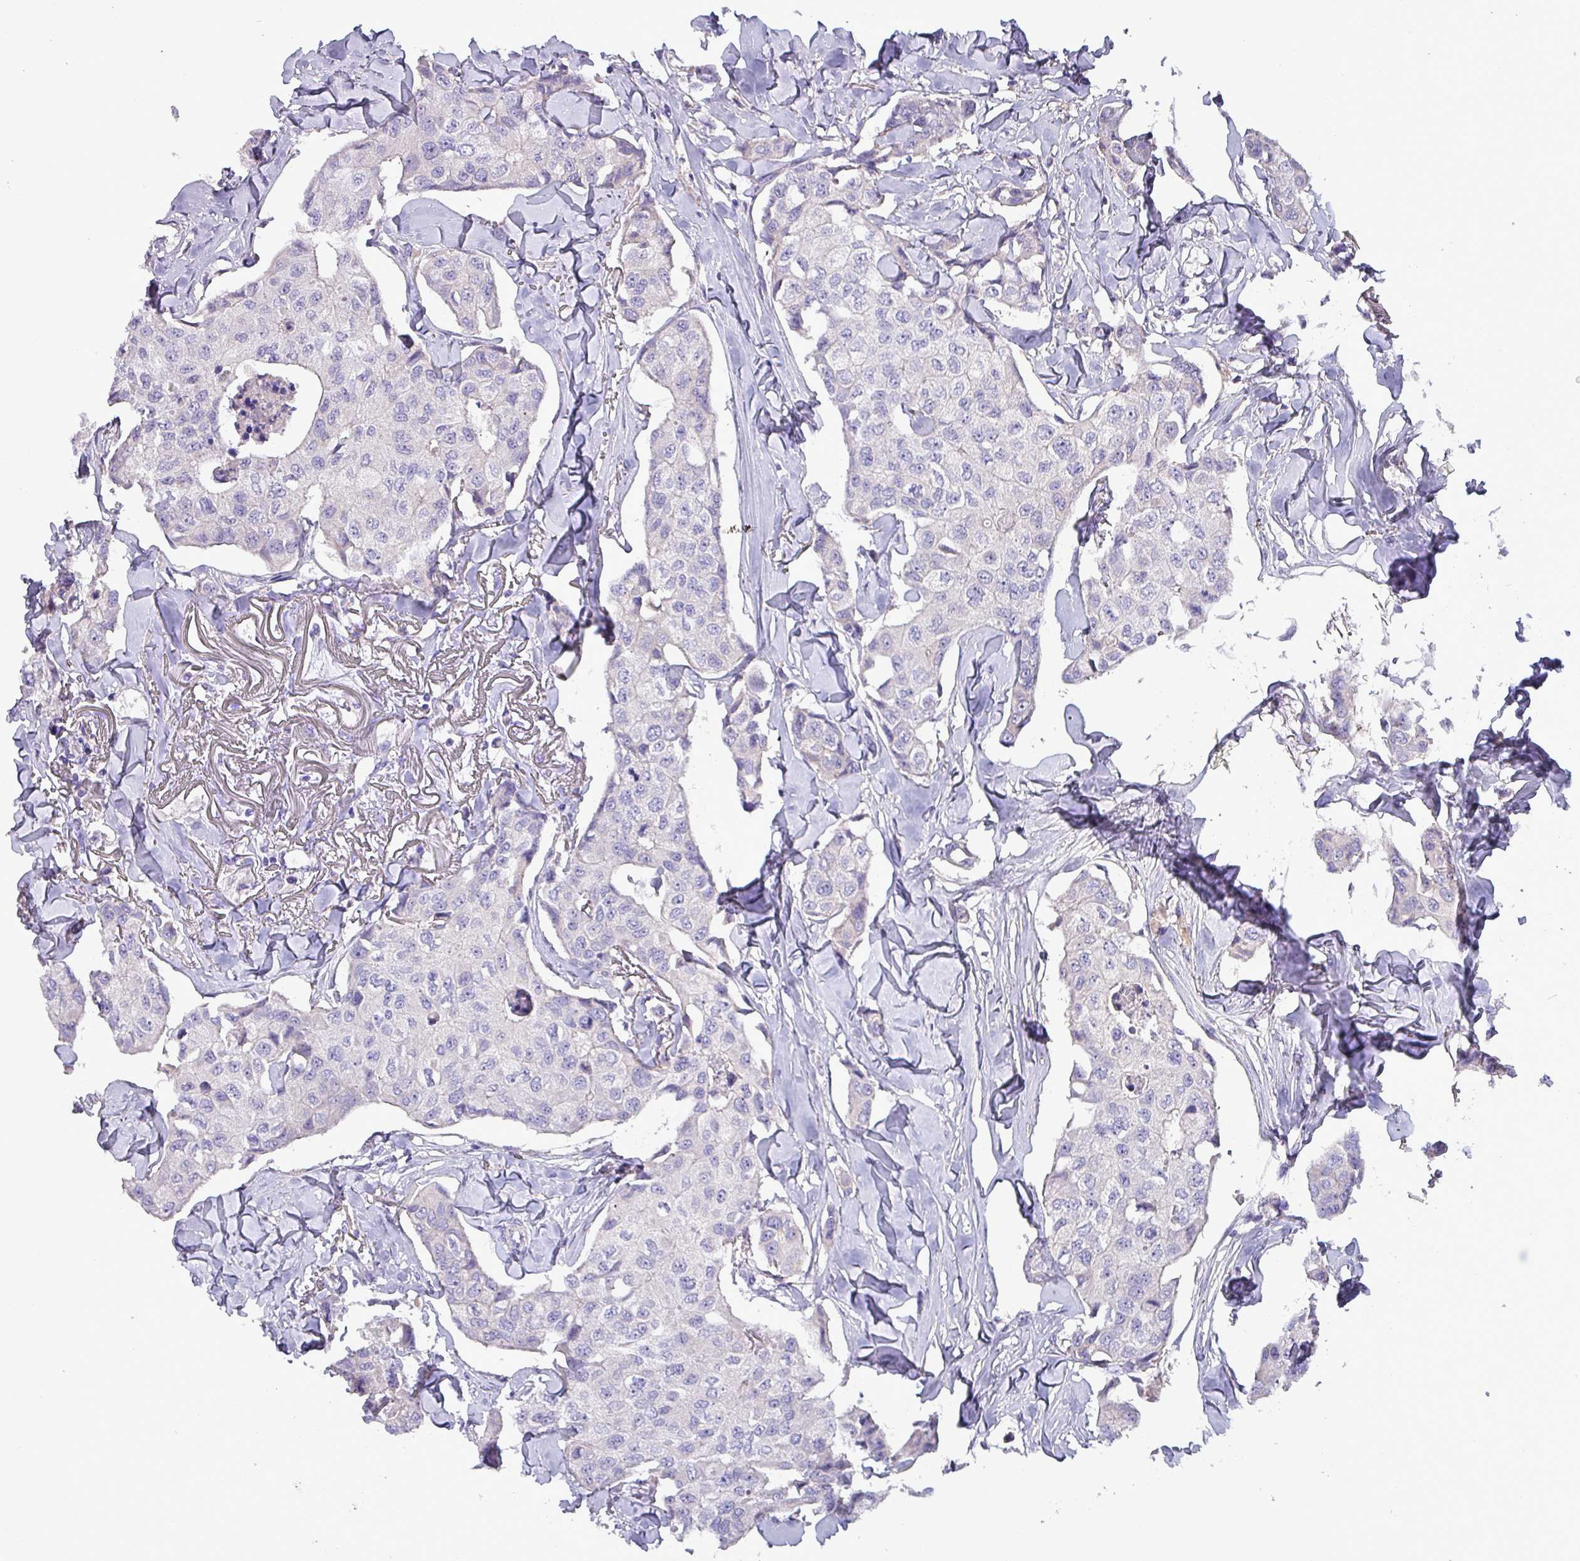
{"staining": {"intensity": "negative", "quantity": "none", "location": "none"}, "tissue": "breast cancer", "cell_type": "Tumor cells", "image_type": "cancer", "snomed": [{"axis": "morphology", "description": "Duct carcinoma"}, {"axis": "topography", "description": "Breast"}], "caption": "Immunohistochemical staining of breast cancer (invasive ductal carcinoma) demonstrates no significant expression in tumor cells.", "gene": "HSD3B7", "patient": {"sex": "female", "age": 80}}